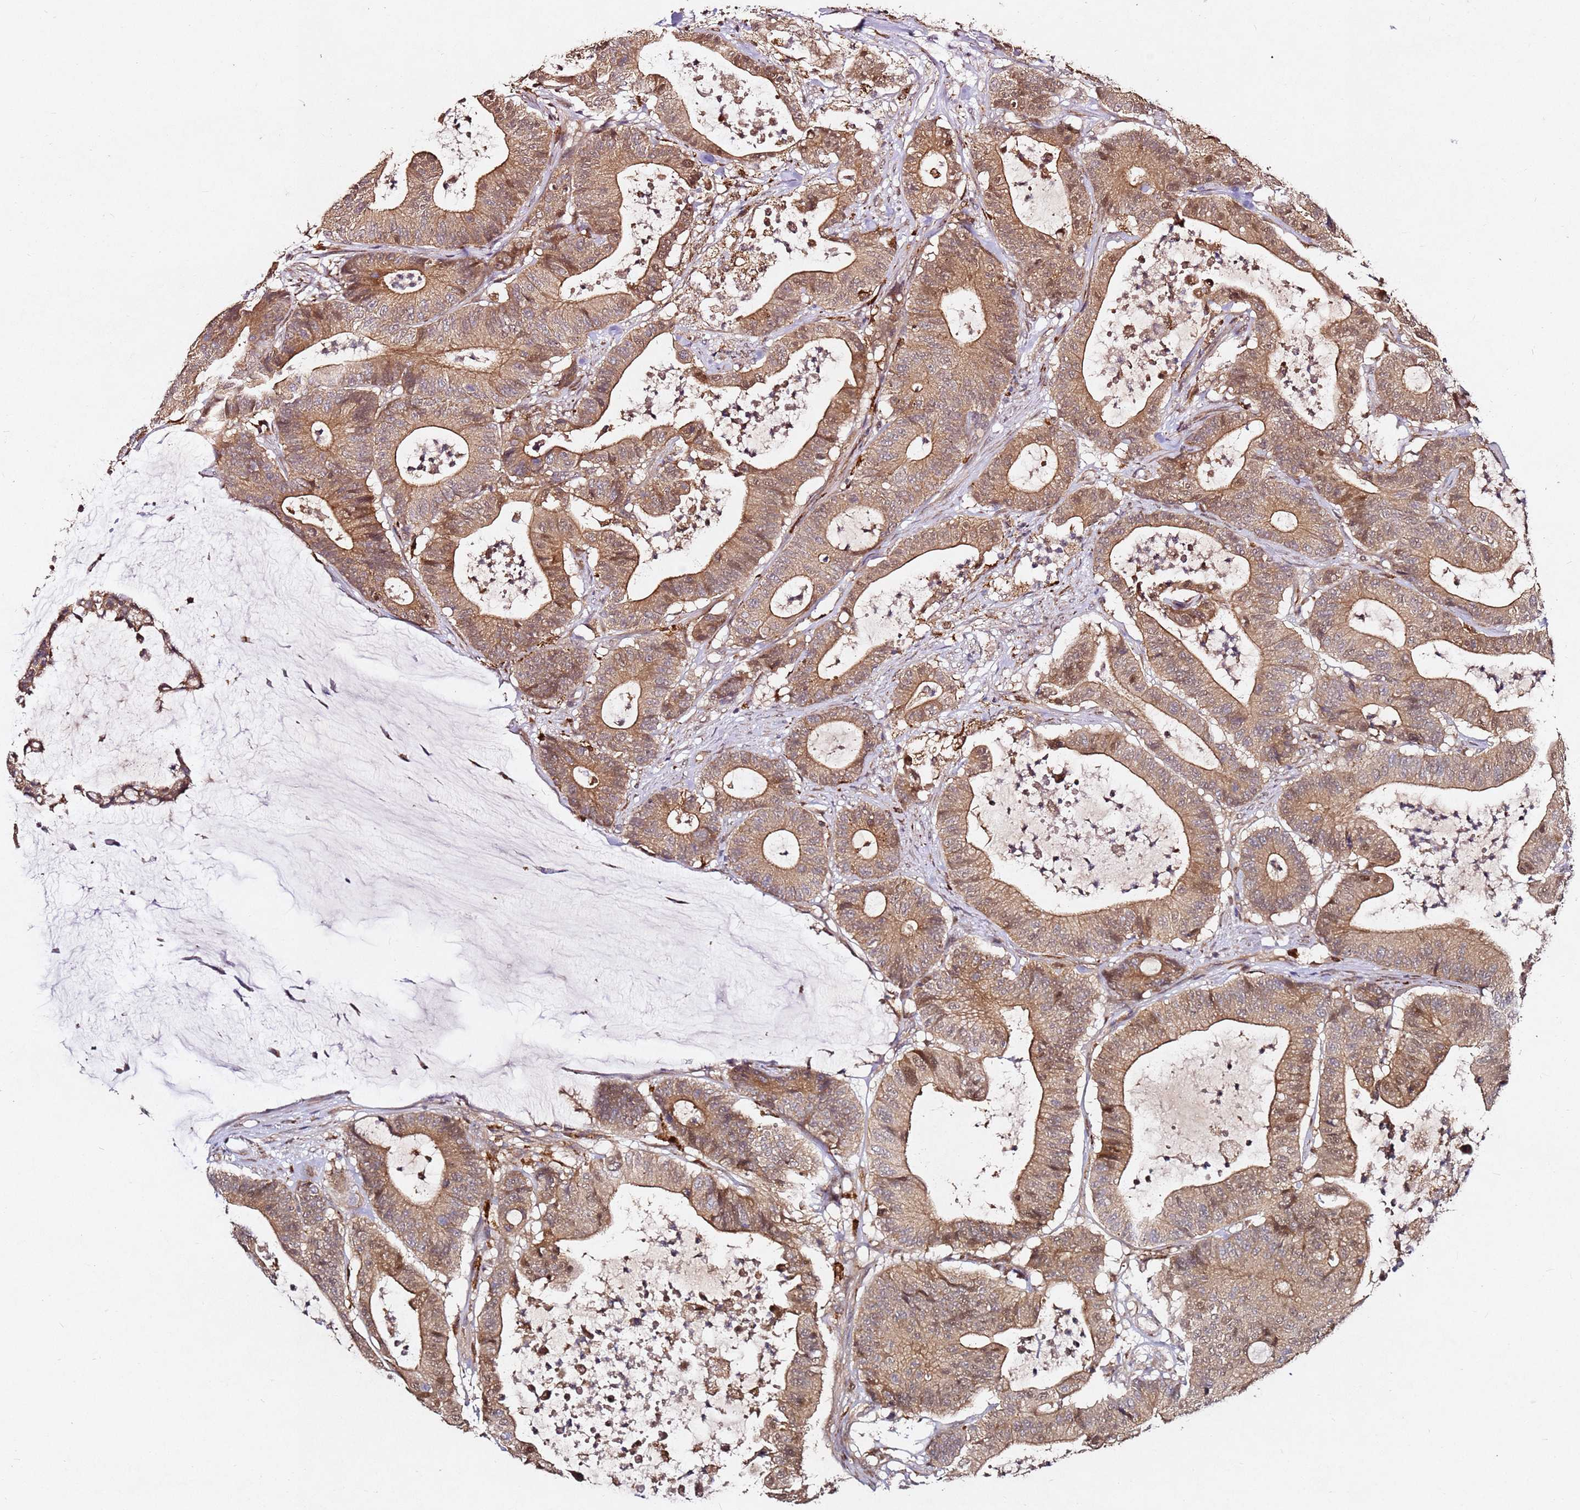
{"staining": {"intensity": "moderate", "quantity": ">75%", "location": "cytoplasmic/membranous"}, "tissue": "colorectal cancer", "cell_type": "Tumor cells", "image_type": "cancer", "snomed": [{"axis": "morphology", "description": "Adenocarcinoma, NOS"}, {"axis": "topography", "description": "Colon"}], "caption": "This image exhibits adenocarcinoma (colorectal) stained with immunohistochemistry to label a protein in brown. The cytoplasmic/membranous of tumor cells show moderate positivity for the protein. Nuclei are counter-stained blue.", "gene": "ALG11", "patient": {"sex": "female", "age": 84}}